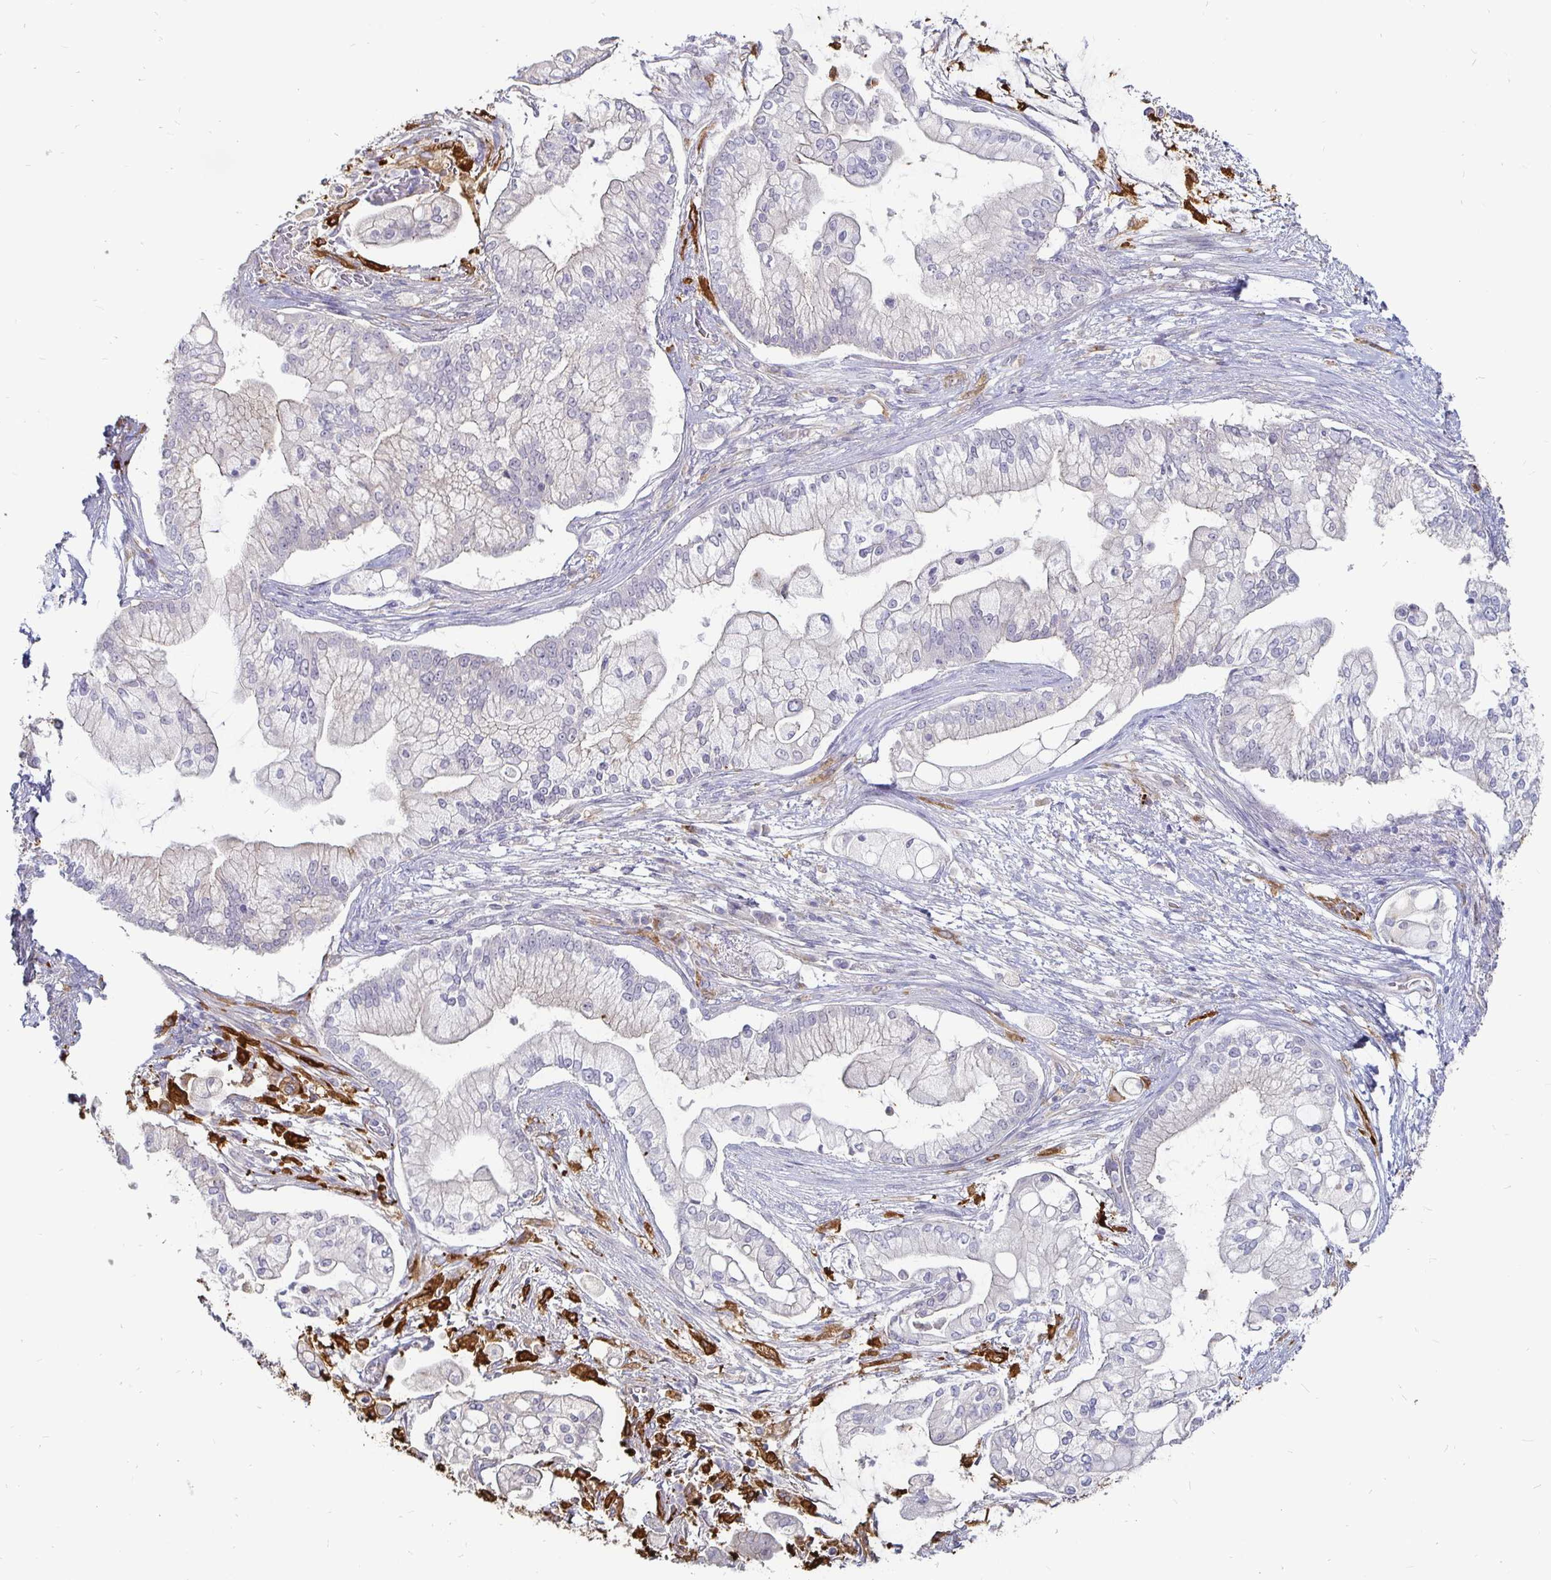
{"staining": {"intensity": "negative", "quantity": "none", "location": "none"}, "tissue": "pancreatic cancer", "cell_type": "Tumor cells", "image_type": "cancer", "snomed": [{"axis": "morphology", "description": "Adenocarcinoma, NOS"}, {"axis": "topography", "description": "Pancreas"}], "caption": "Human adenocarcinoma (pancreatic) stained for a protein using immunohistochemistry (IHC) reveals no positivity in tumor cells.", "gene": "CCDC85A", "patient": {"sex": "female", "age": 69}}